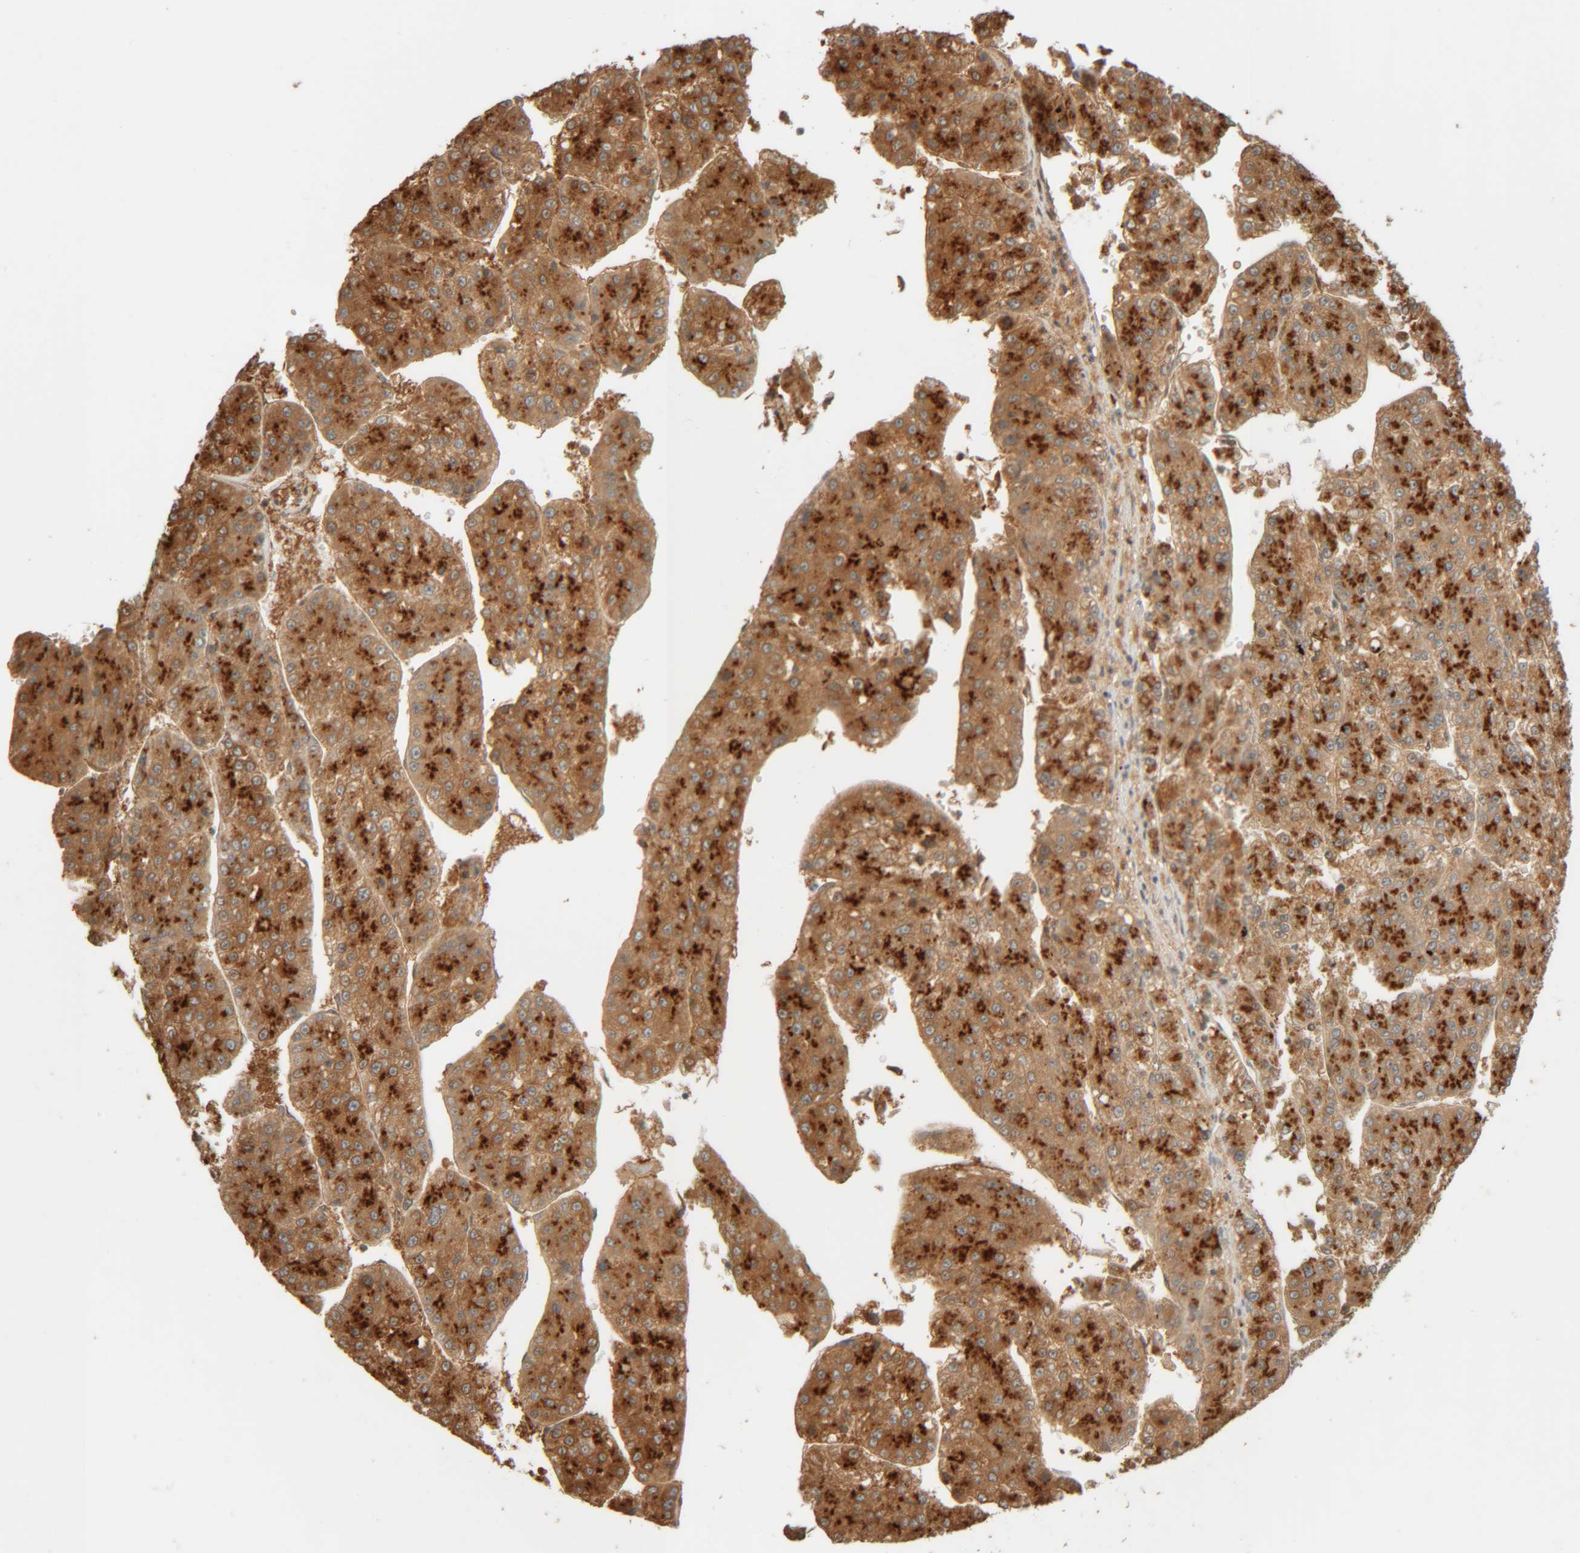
{"staining": {"intensity": "strong", "quantity": ">75%", "location": "cytoplasmic/membranous"}, "tissue": "liver cancer", "cell_type": "Tumor cells", "image_type": "cancer", "snomed": [{"axis": "morphology", "description": "Carcinoma, Hepatocellular, NOS"}, {"axis": "topography", "description": "Liver"}], "caption": "IHC (DAB (3,3'-diaminobenzidine)) staining of liver cancer (hepatocellular carcinoma) demonstrates strong cytoplasmic/membranous protein staining in approximately >75% of tumor cells.", "gene": "TMEM192", "patient": {"sex": "female", "age": 73}}